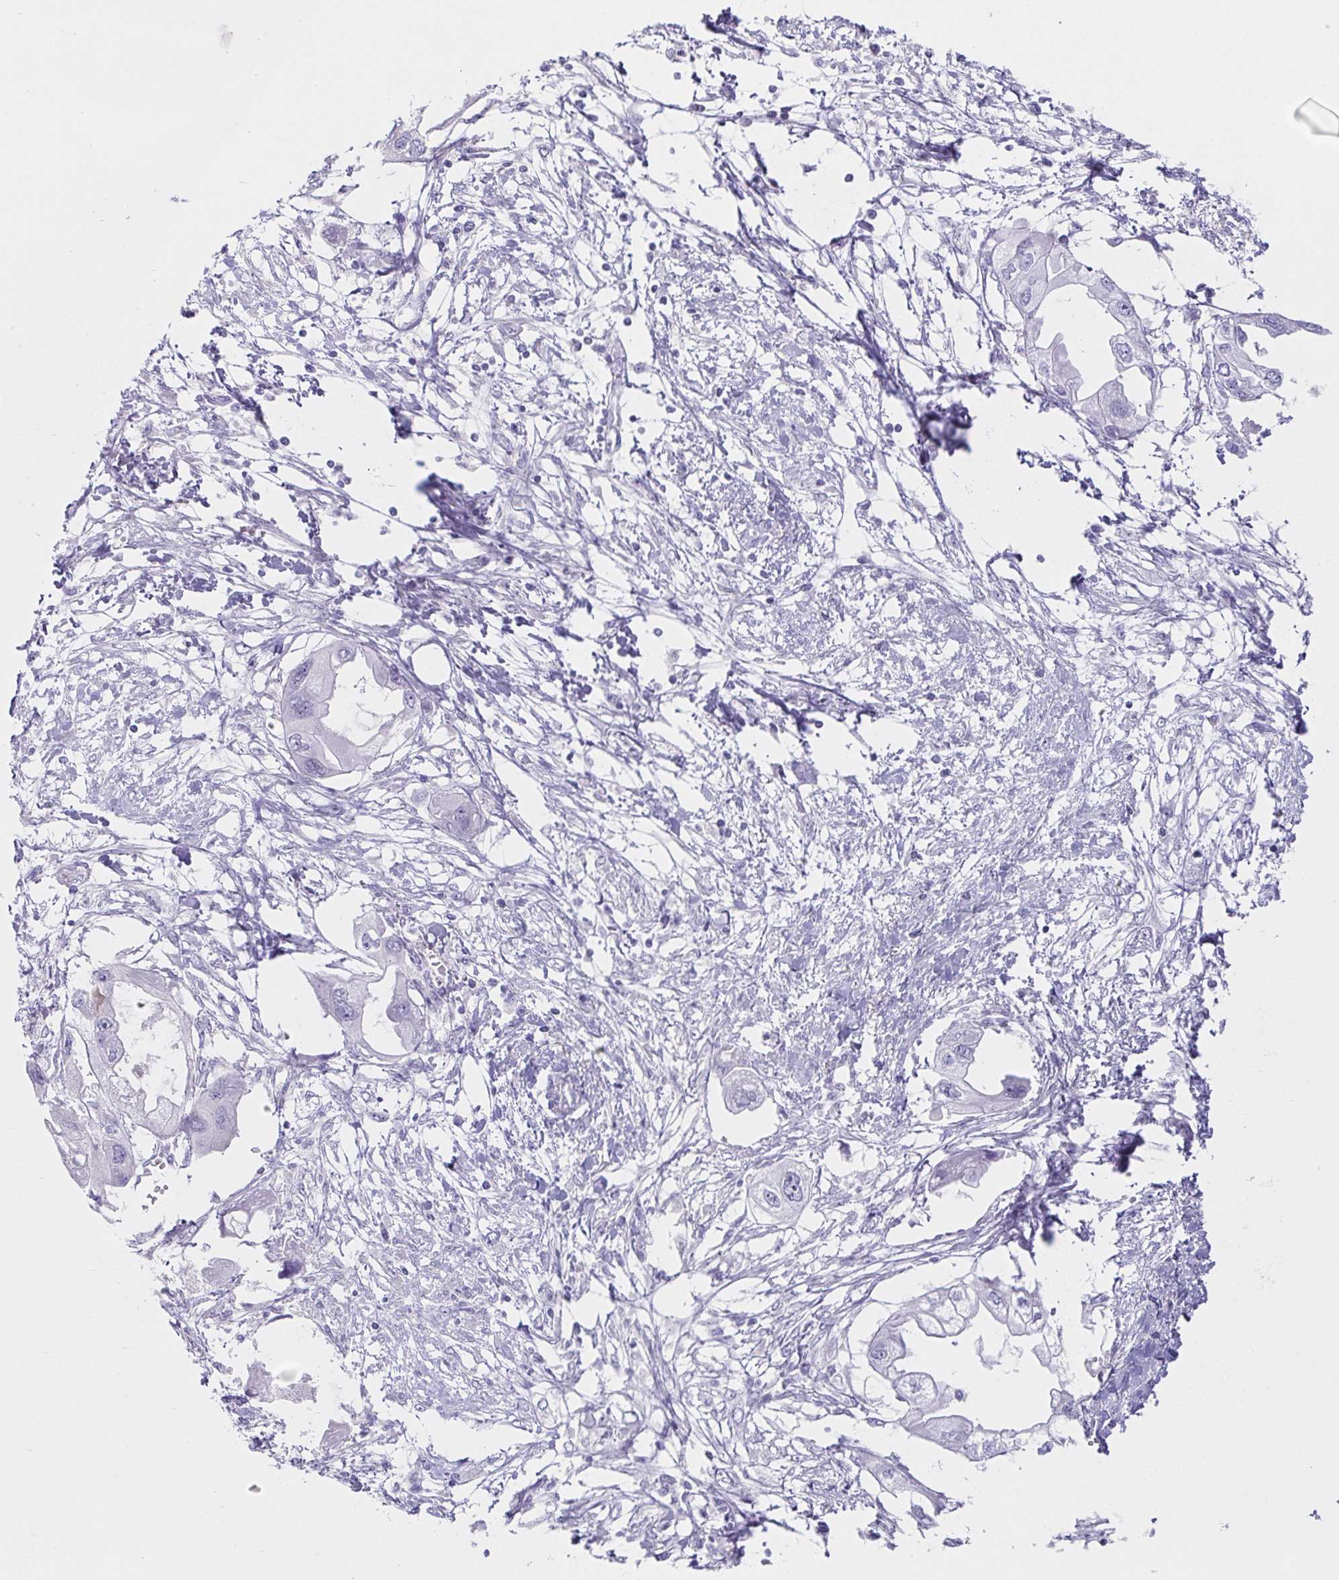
{"staining": {"intensity": "negative", "quantity": "none", "location": "none"}, "tissue": "endometrial cancer", "cell_type": "Tumor cells", "image_type": "cancer", "snomed": [{"axis": "morphology", "description": "Adenocarcinoma, NOS"}, {"axis": "morphology", "description": "Adenocarcinoma, metastatic, NOS"}, {"axis": "topography", "description": "Adipose tissue"}, {"axis": "topography", "description": "Endometrium"}], "caption": "High power microscopy histopathology image of an immunohistochemistry image of endometrial cancer, revealing no significant expression in tumor cells.", "gene": "HDGFL1", "patient": {"sex": "female", "age": 67}}